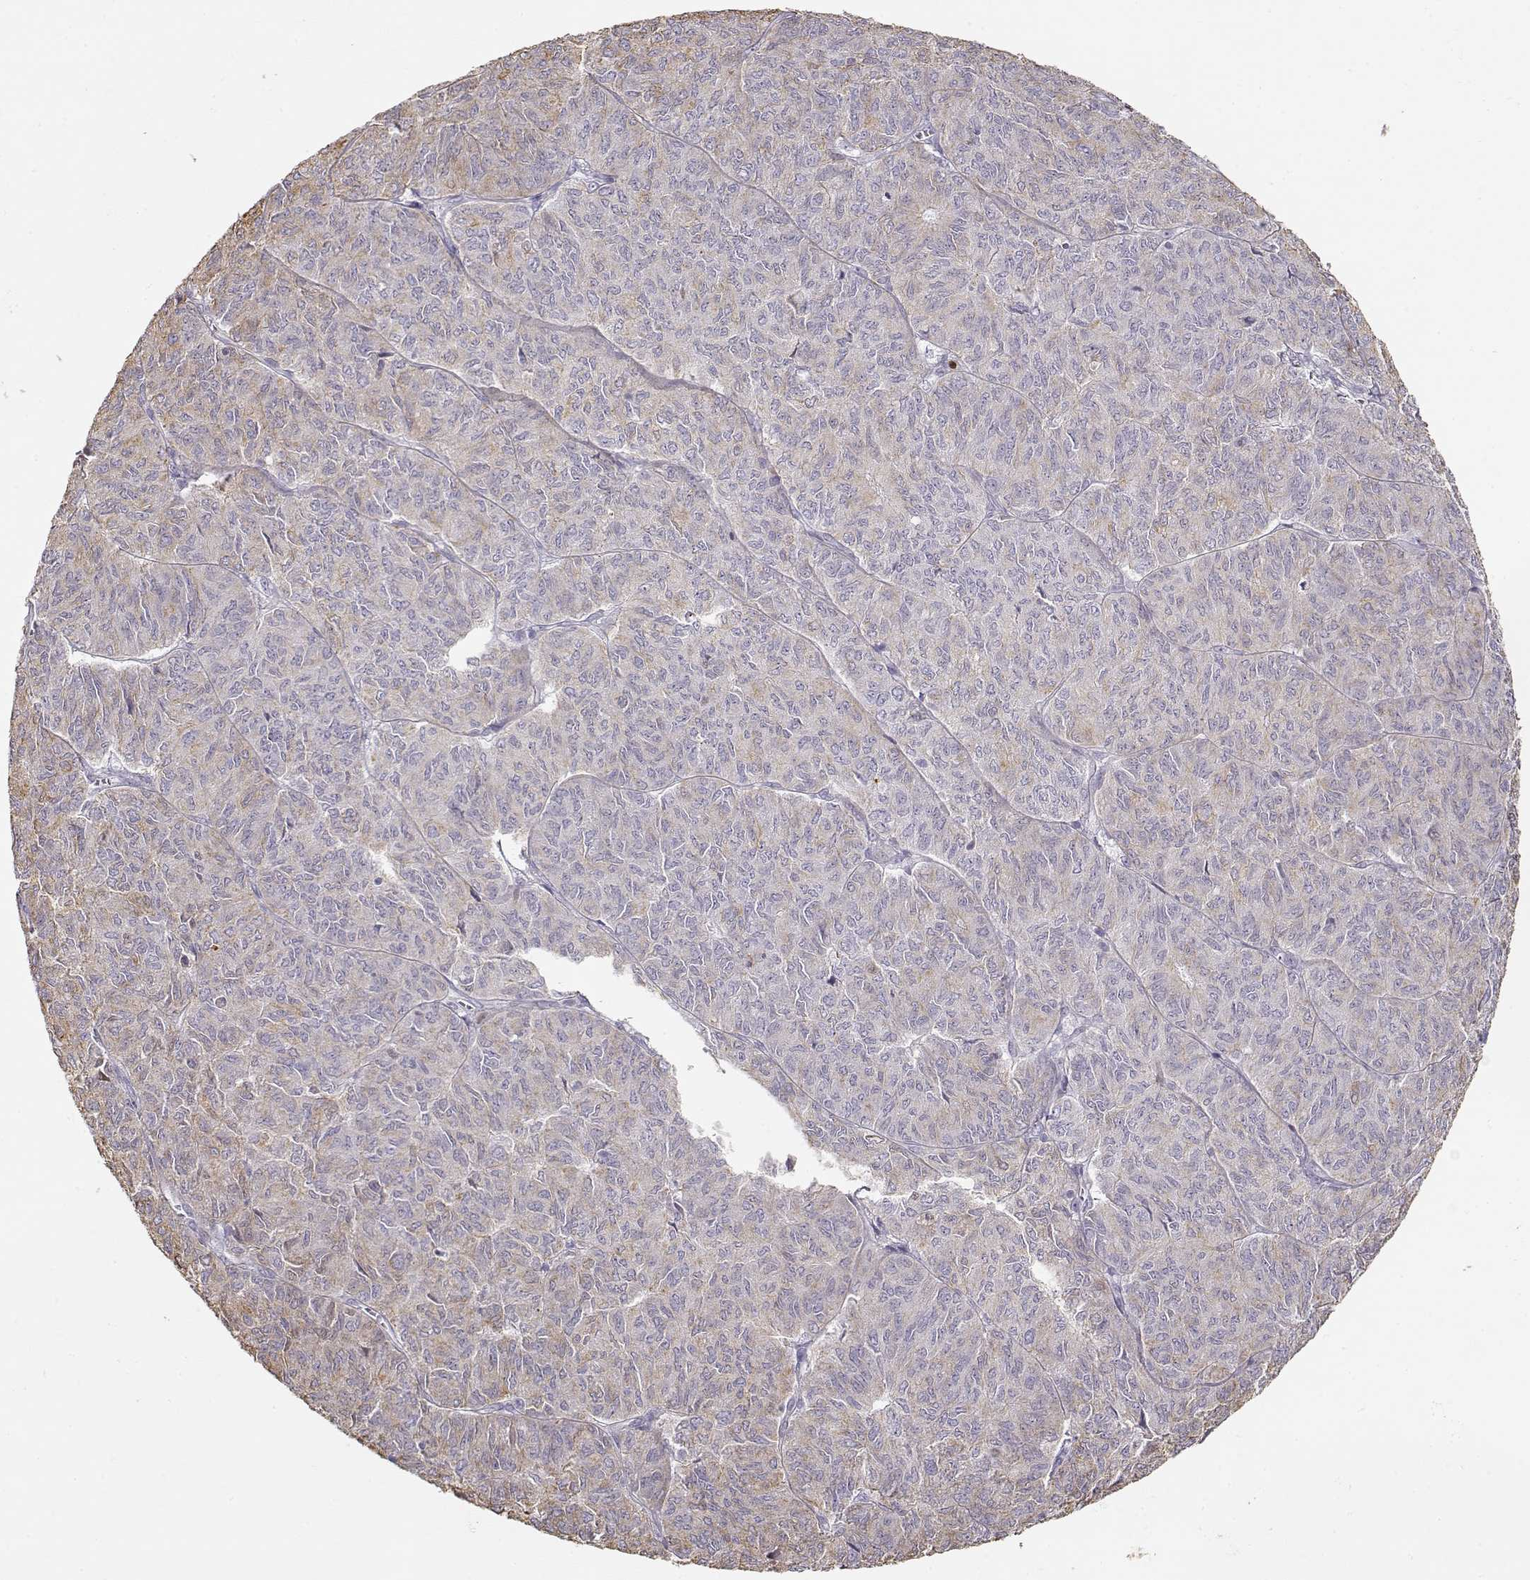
{"staining": {"intensity": "weak", "quantity": "25%-75%", "location": "cytoplasmic/membranous"}, "tissue": "ovarian cancer", "cell_type": "Tumor cells", "image_type": "cancer", "snomed": [{"axis": "morphology", "description": "Carcinoma, endometroid"}, {"axis": "topography", "description": "Ovary"}], "caption": "This is a histology image of immunohistochemistry staining of ovarian endometroid carcinoma, which shows weak expression in the cytoplasmic/membranous of tumor cells.", "gene": "S100B", "patient": {"sex": "female", "age": 80}}